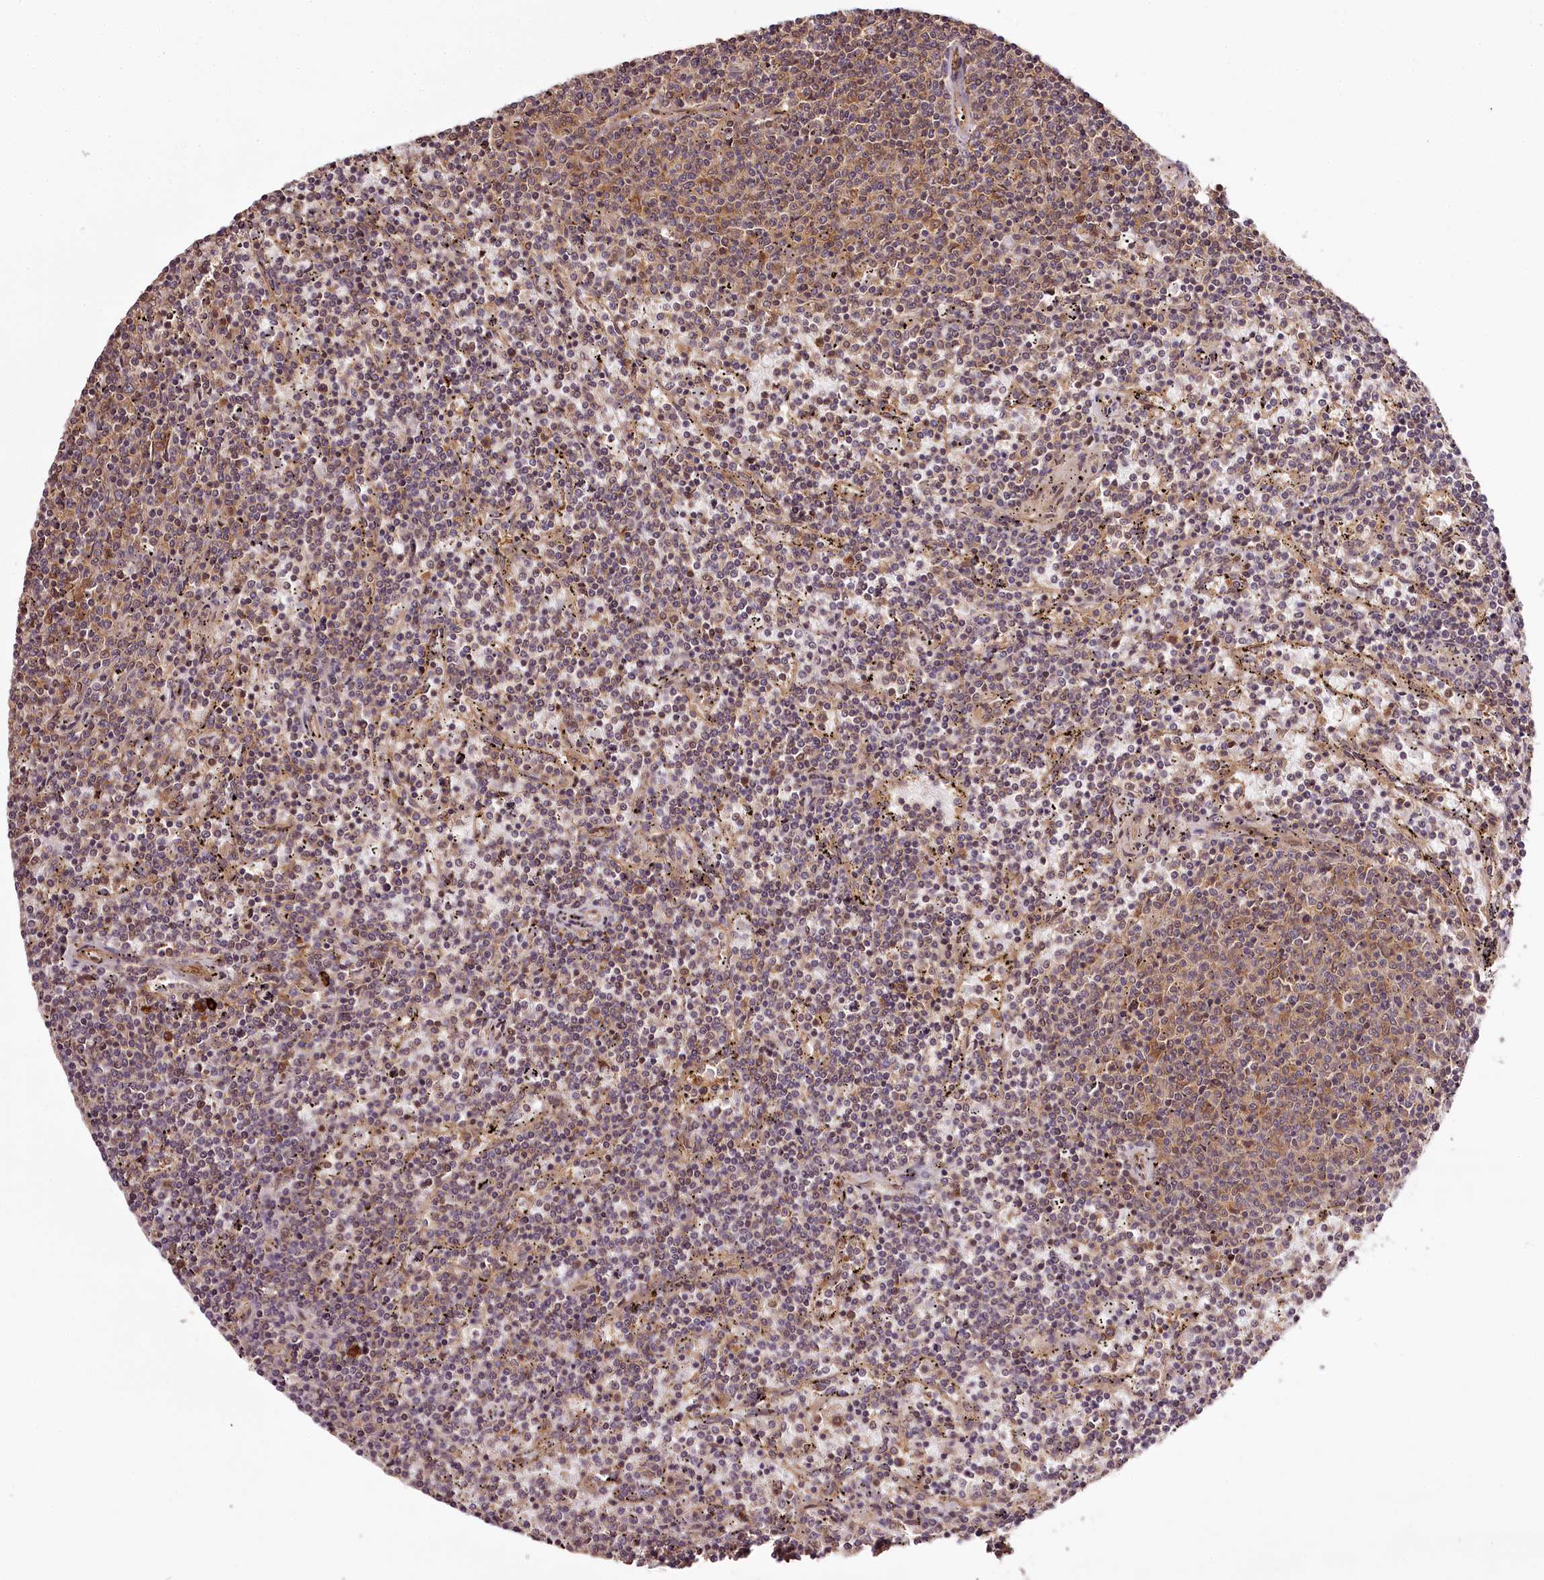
{"staining": {"intensity": "weak", "quantity": ">75%", "location": "cytoplasmic/membranous"}, "tissue": "lymphoma", "cell_type": "Tumor cells", "image_type": "cancer", "snomed": [{"axis": "morphology", "description": "Malignant lymphoma, non-Hodgkin's type, Low grade"}, {"axis": "topography", "description": "Spleen"}], "caption": "The histopathology image reveals immunohistochemical staining of lymphoma. There is weak cytoplasmic/membranous expression is seen in about >75% of tumor cells.", "gene": "TARS1", "patient": {"sex": "female", "age": 50}}